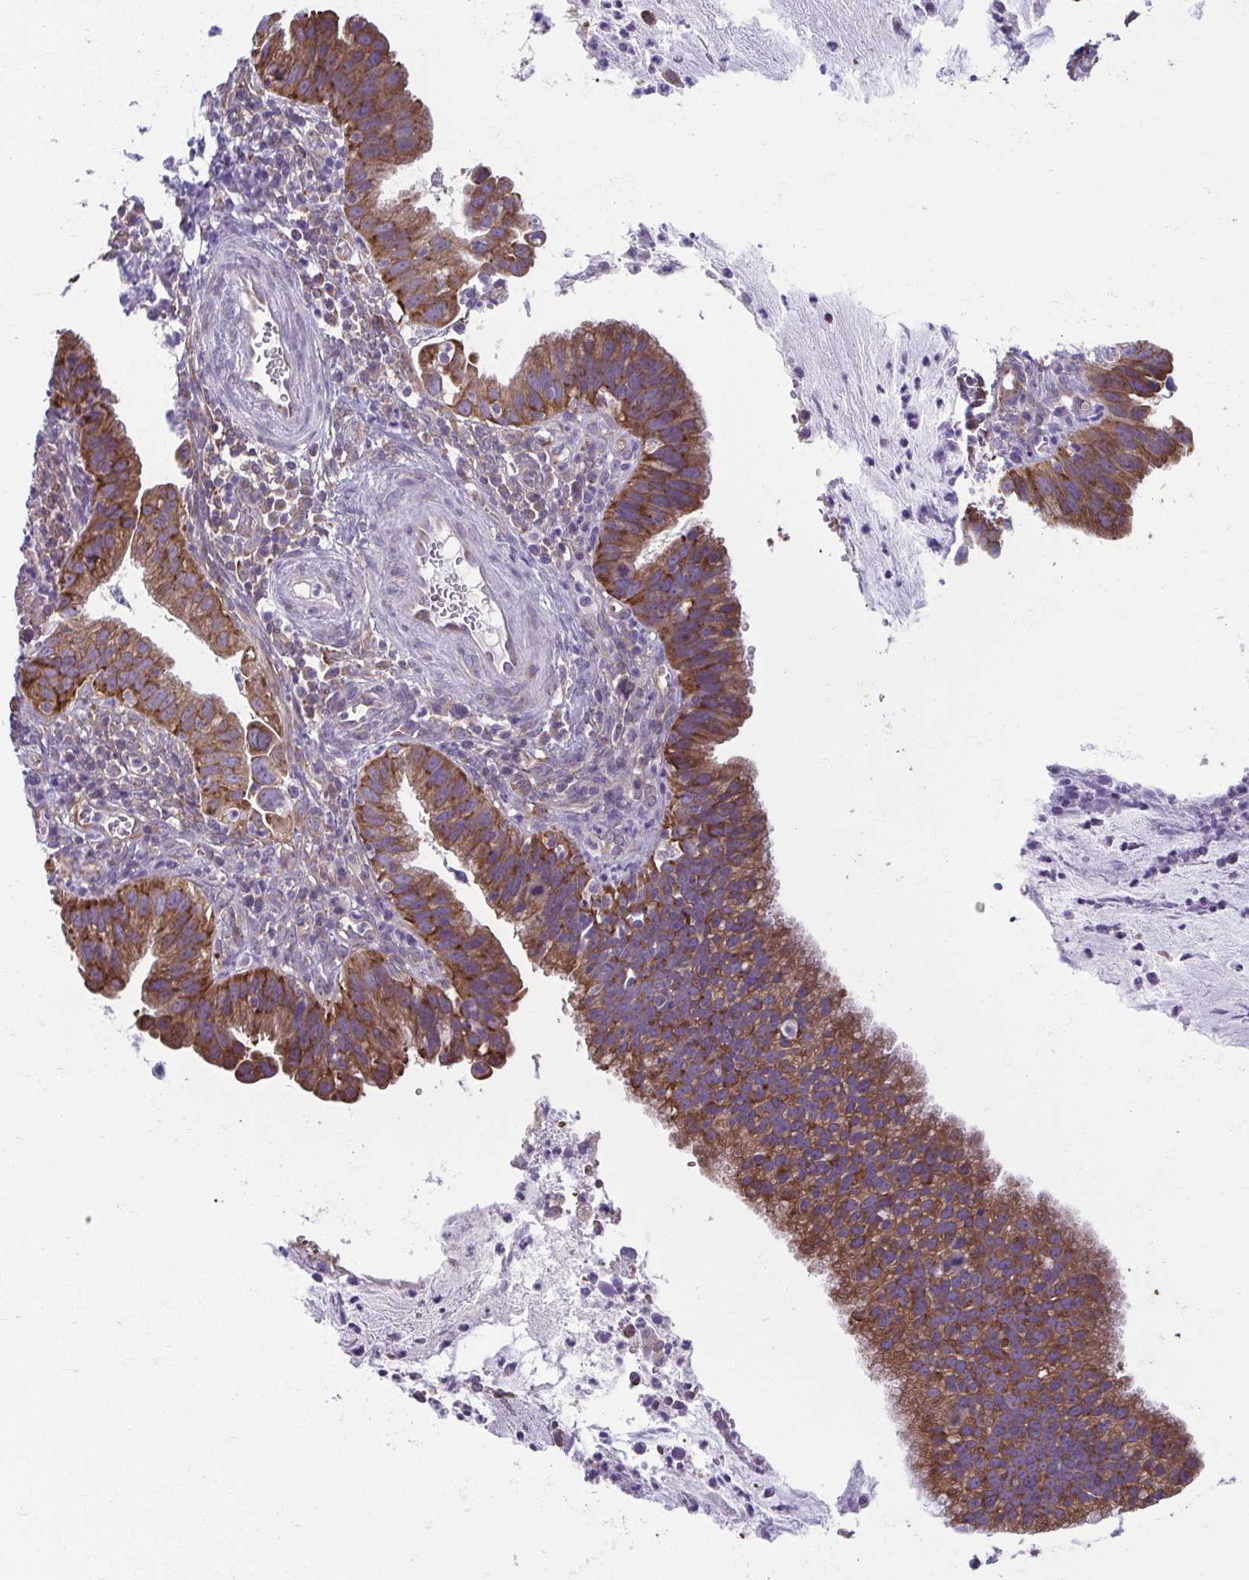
{"staining": {"intensity": "moderate", "quantity": ">75%", "location": "cytoplasmic/membranous"}, "tissue": "cervical cancer", "cell_type": "Tumor cells", "image_type": "cancer", "snomed": [{"axis": "morphology", "description": "Adenocarcinoma, NOS"}, {"axis": "topography", "description": "Cervix"}], "caption": "Protein staining of cervical adenocarcinoma tissue demonstrates moderate cytoplasmic/membranous expression in about >75% of tumor cells.", "gene": "TMEM108", "patient": {"sex": "female", "age": 34}}